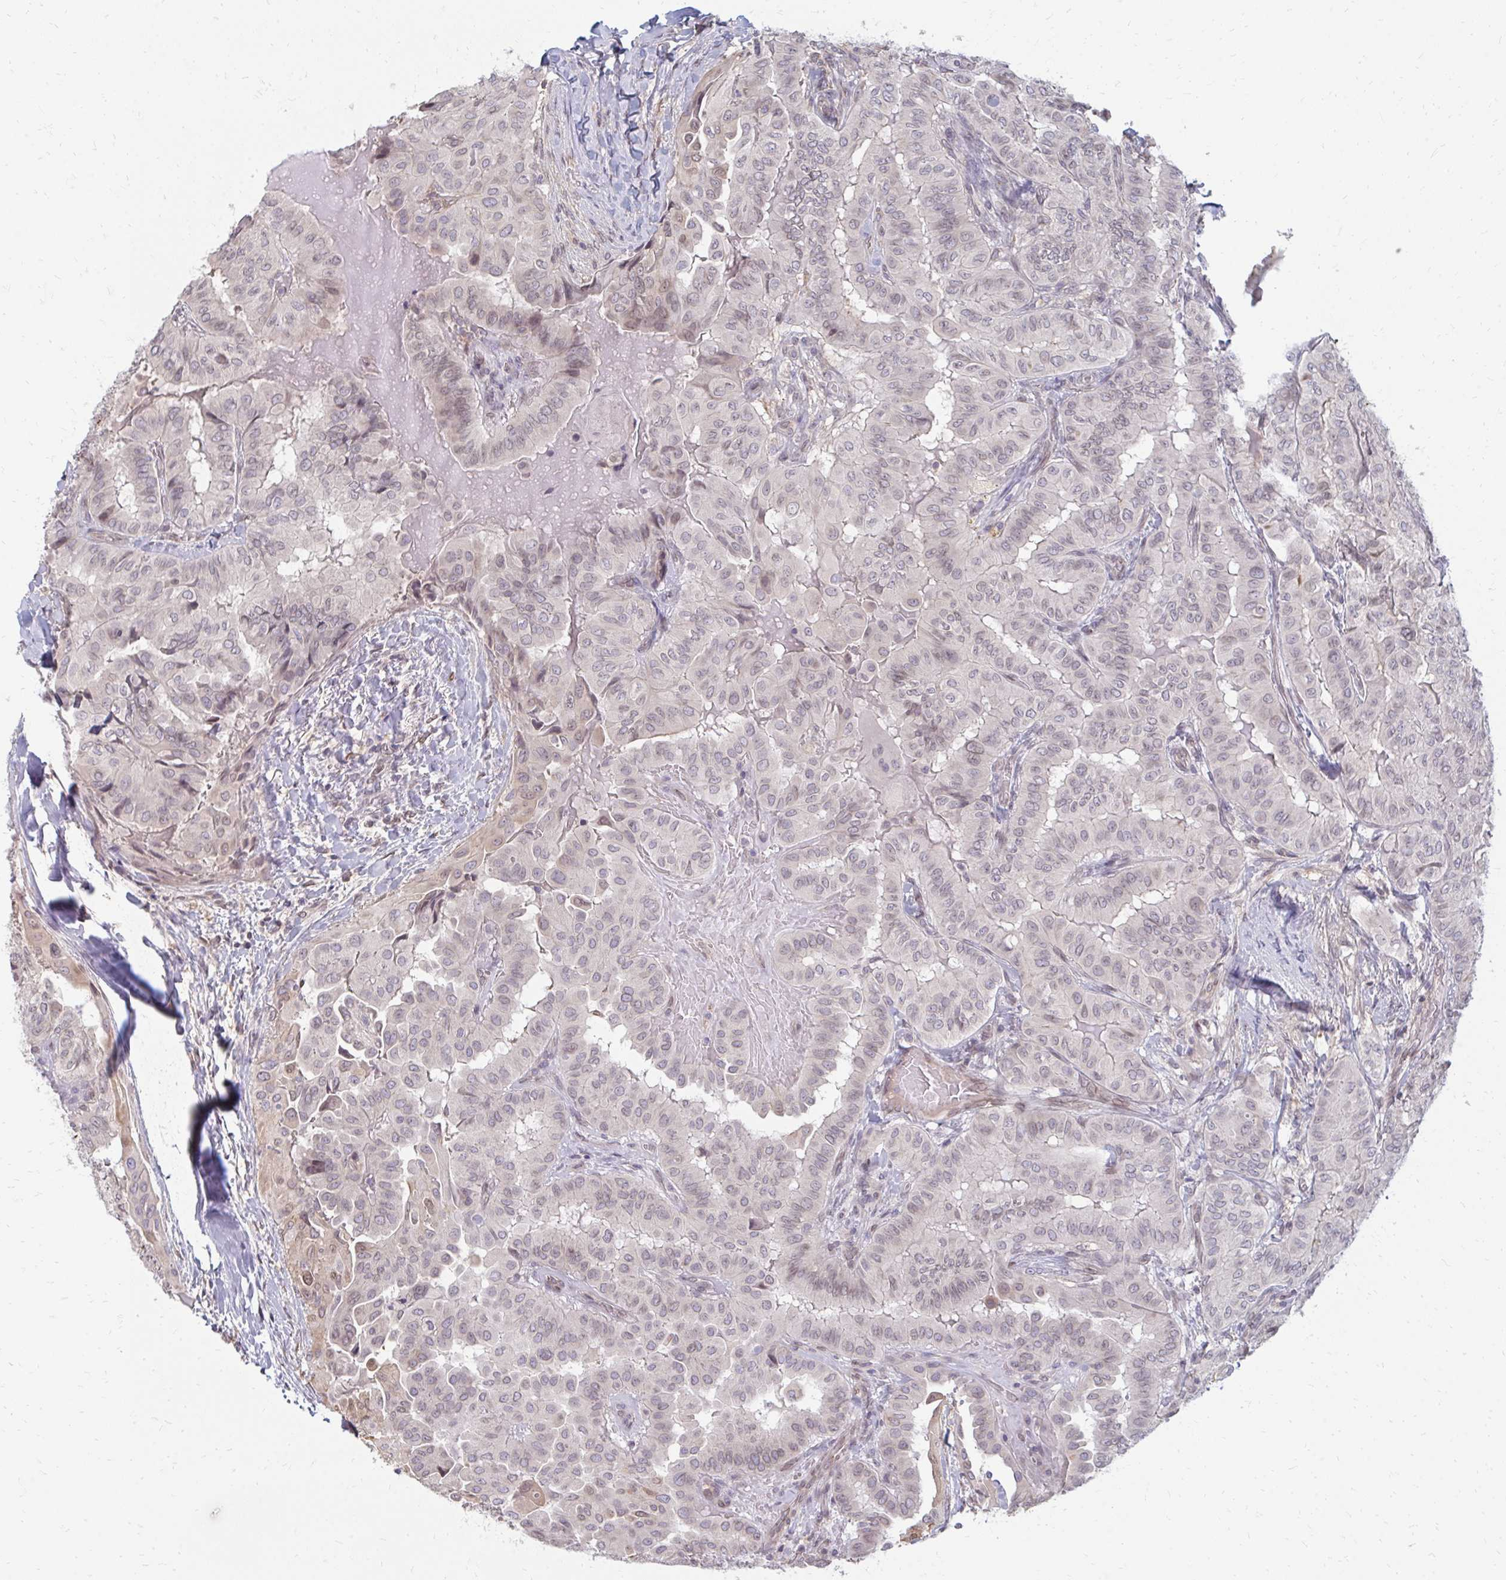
{"staining": {"intensity": "weak", "quantity": "<25%", "location": "nuclear"}, "tissue": "thyroid cancer", "cell_type": "Tumor cells", "image_type": "cancer", "snomed": [{"axis": "morphology", "description": "Papillary adenocarcinoma, NOS"}, {"axis": "topography", "description": "Thyroid gland"}], "caption": "This image is of thyroid papillary adenocarcinoma stained with immunohistochemistry to label a protein in brown with the nuclei are counter-stained blue. There is no staining in tumor cells.", "gene": "GPC5", "patient": {"sex": "female", "age": 68}}